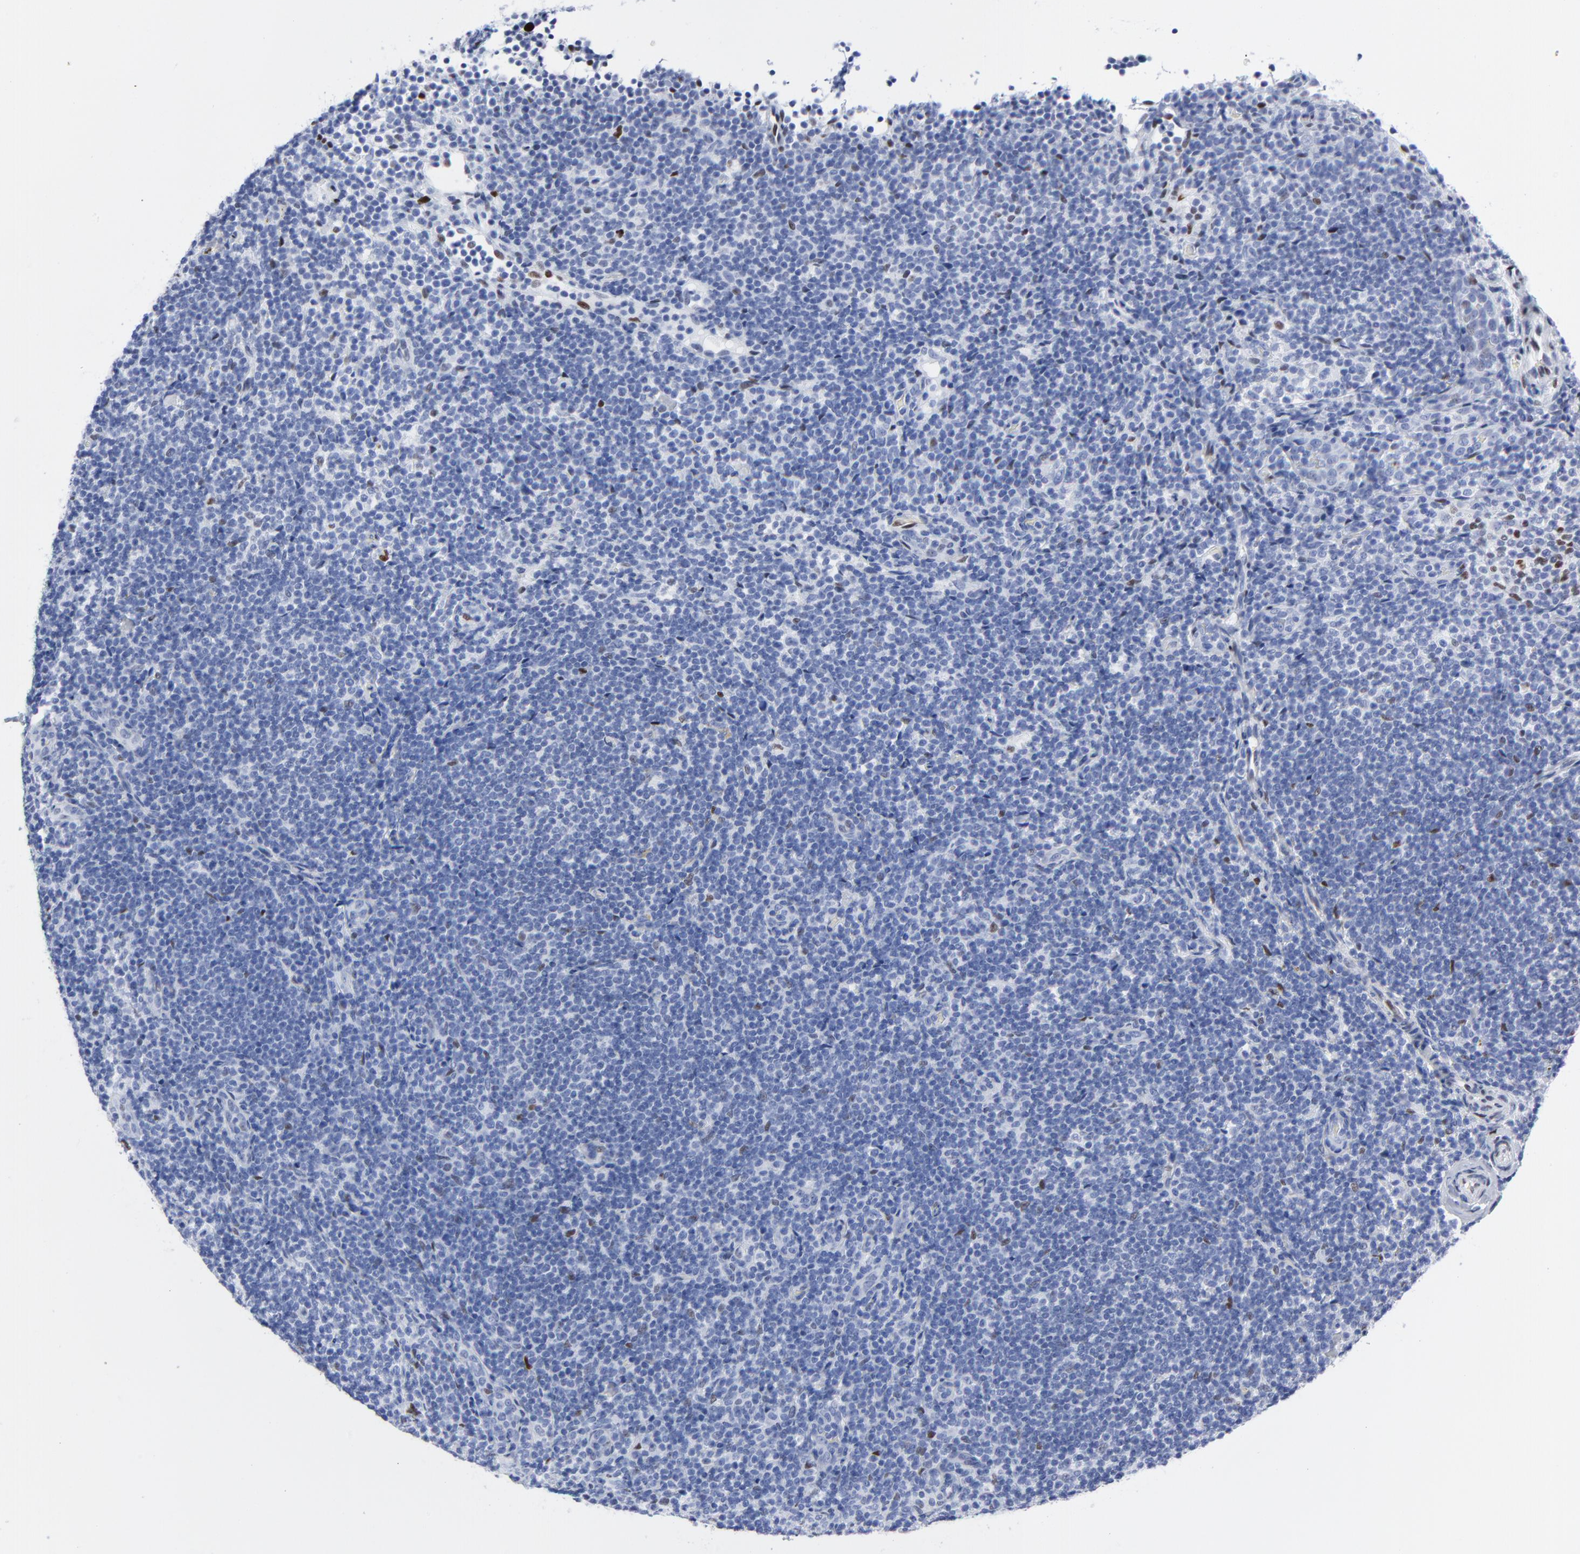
{"staining": {"intensity": "weak", "quantity": "<25%", "location": "nuclear"}, "tissue": "lymphoma", "cell_type": "Tumor cells", "image_type": "cancer", "snomed": [{"axis": "morphology", "description": "Malignant lymphoma, non-Hodgkin's type, Low grade"}, {"axis": "topography", "description": "Lymph node"}], "caption": "Lymphoma was stained to show a protein in brown. There is no significant staining in tumor cells. (Brightfield microscopy of DAB immunohistochemistry (IHC) at high magnification).", "gene": "JUN", "patient": {"sex": "female", "age": 76}}